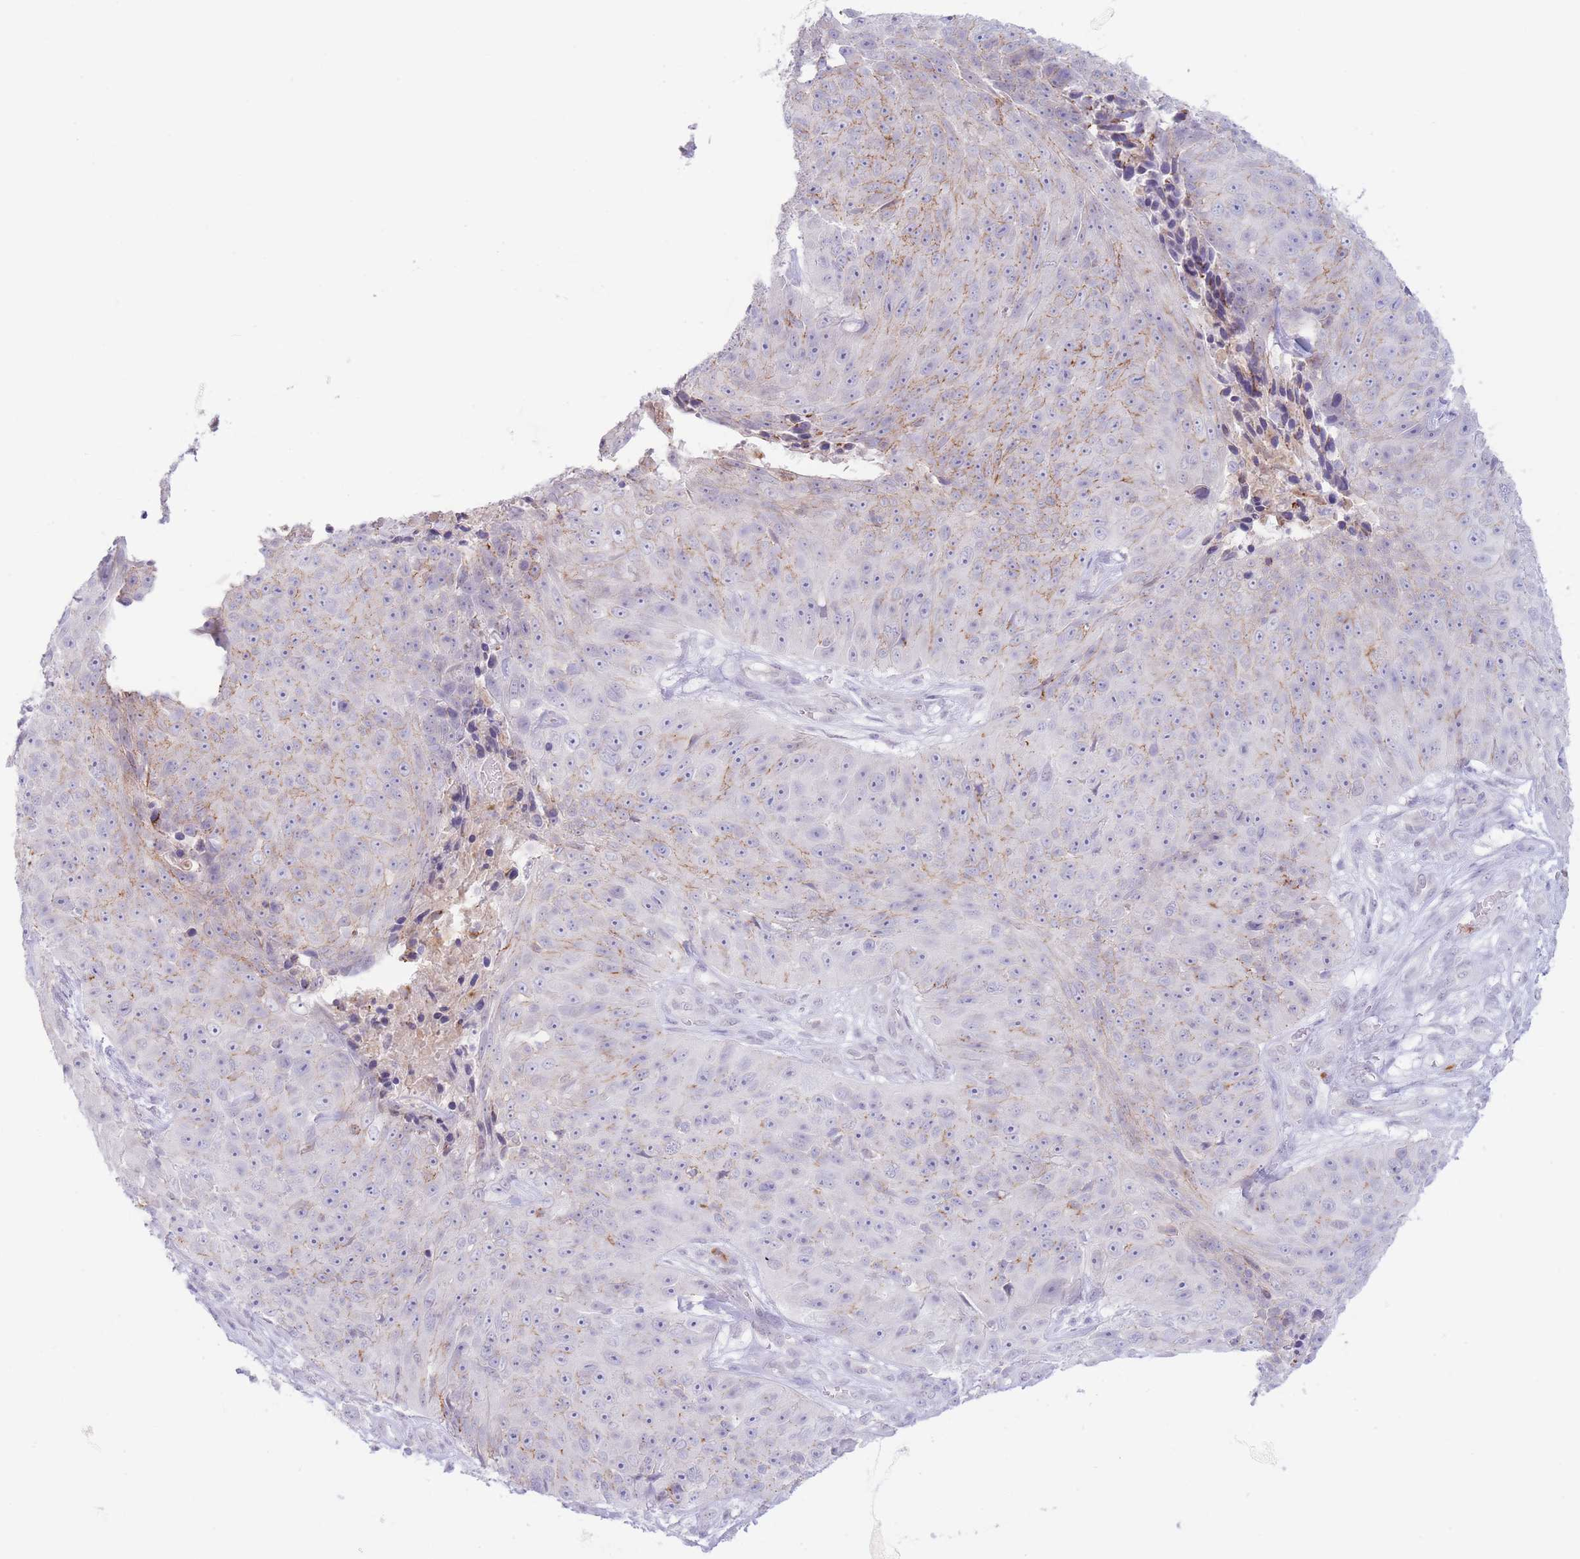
{"staining": {"intensity": "weak", "quantity": "<25%", "location": "cytoplasmic/membranous"}, "tissue": "skin cancer", "cell_type": "Tumor cells", "image_type": "cancer", "snomed": [{"axis": "morphology", "description": "Squamous cell carcinoma, NOS"}, {"axis": "topography", "description": "Skin"}], "caption": "There is no significant staining in tumor cells of skin cancer (squamous cell carcinoma). (DAB (3,3'-diaminobenzidine) IHC with hematoxylin counter stain).", "gene": "LCLAT1", "patient": {"sex": "female", "age": 87}}